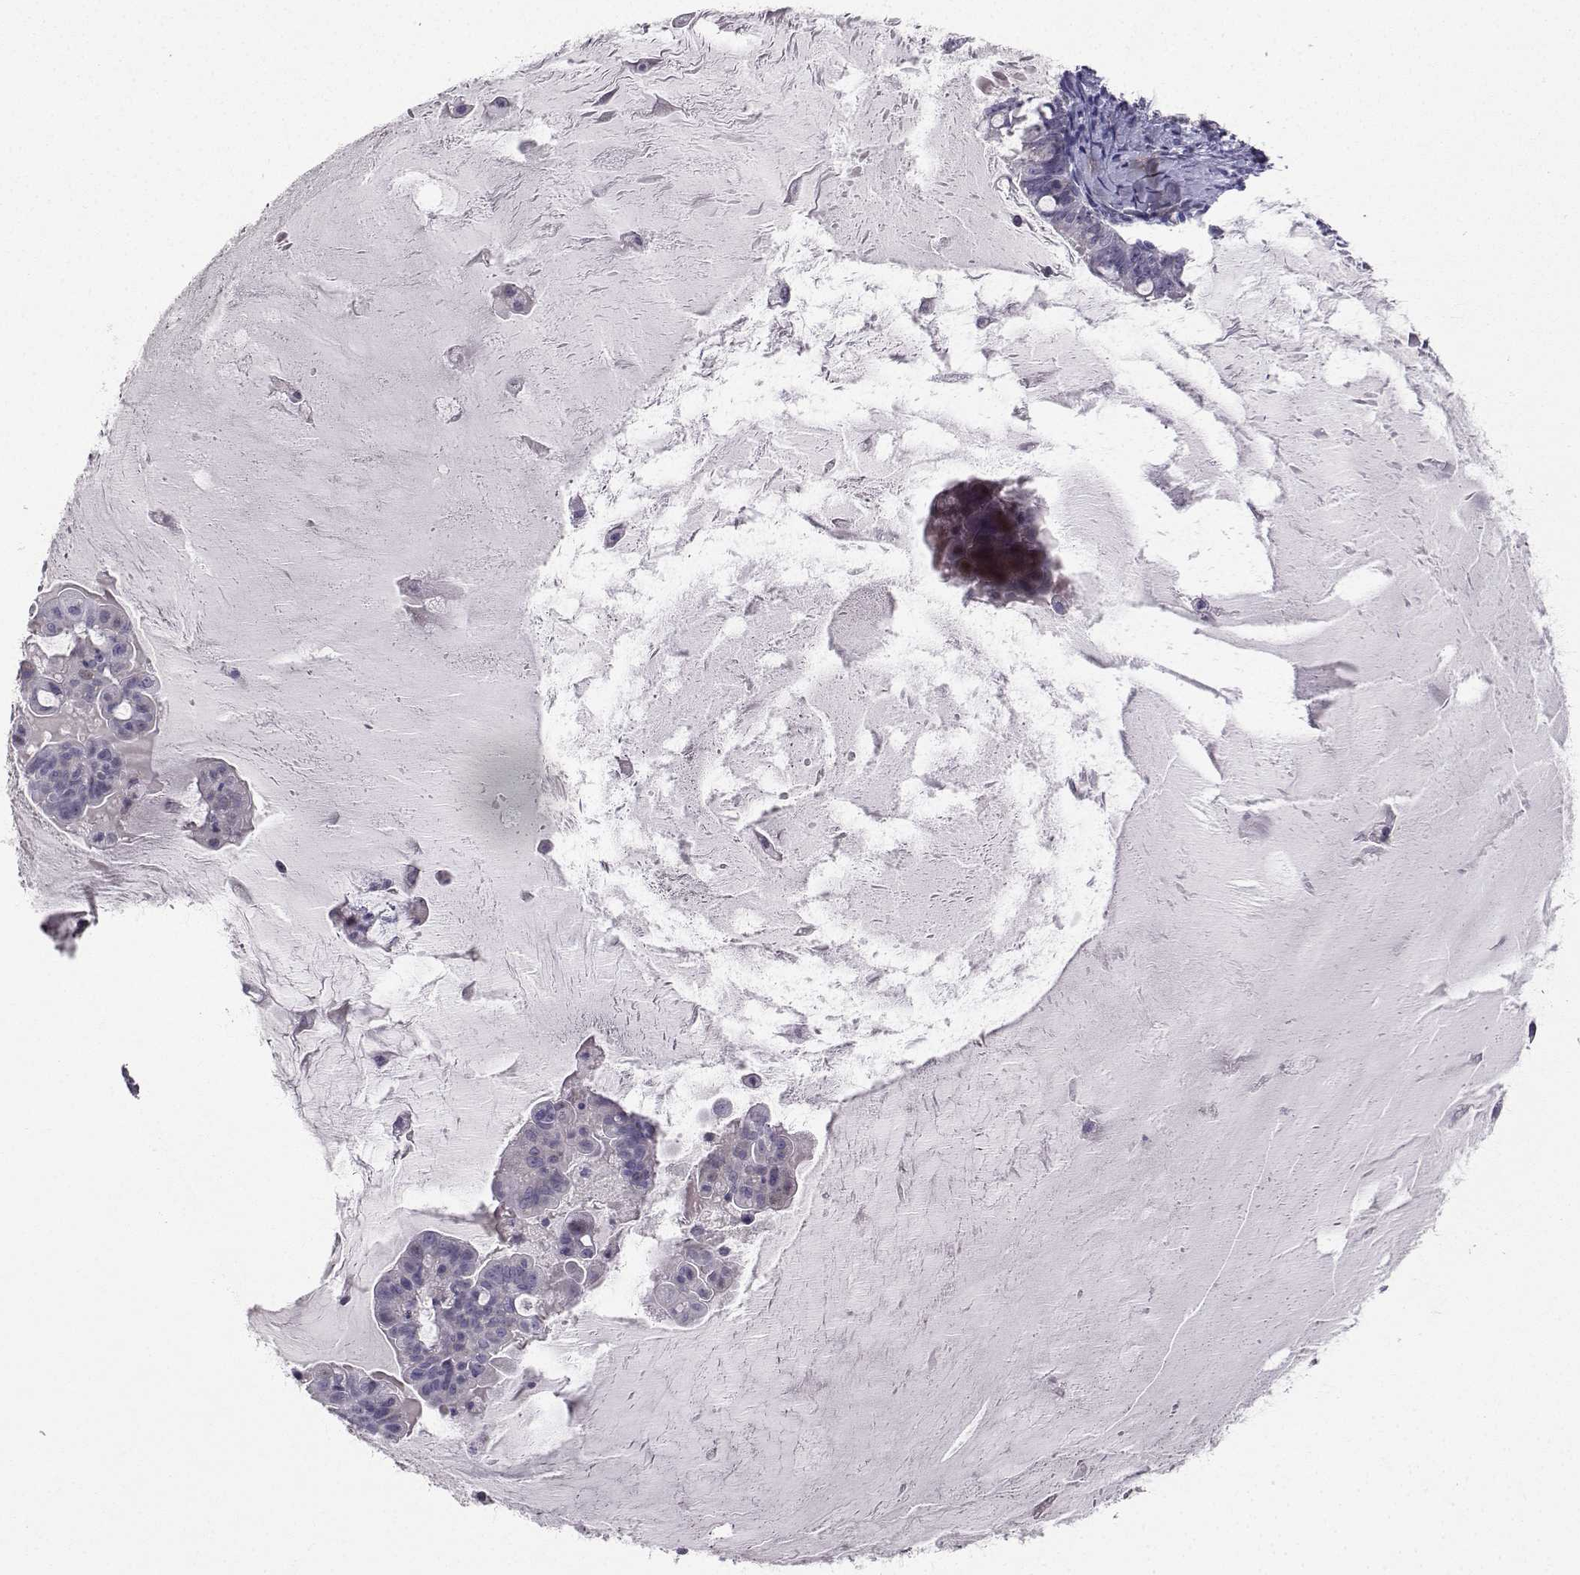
{"staining": {"intensity": "weak", "quantity": "<25%", "location": "cytoplasmic/membranous"}, "tissue": "ovarian cancer", "cell_type": "Tumor cells", "image_type": "cancer", "snomed": [{"axis": "morphology", "description": "Cystadenocarcinoma, mucinous, NOS"}, {"axis": "topography", "description": "Ovary"}], "caption": "DAB immunohistochemical staining of ovarian cancer displays no significant positivity in tumor cells.", "gene": "CARTPT", "patient": {"sex": "female", "age": 63}}